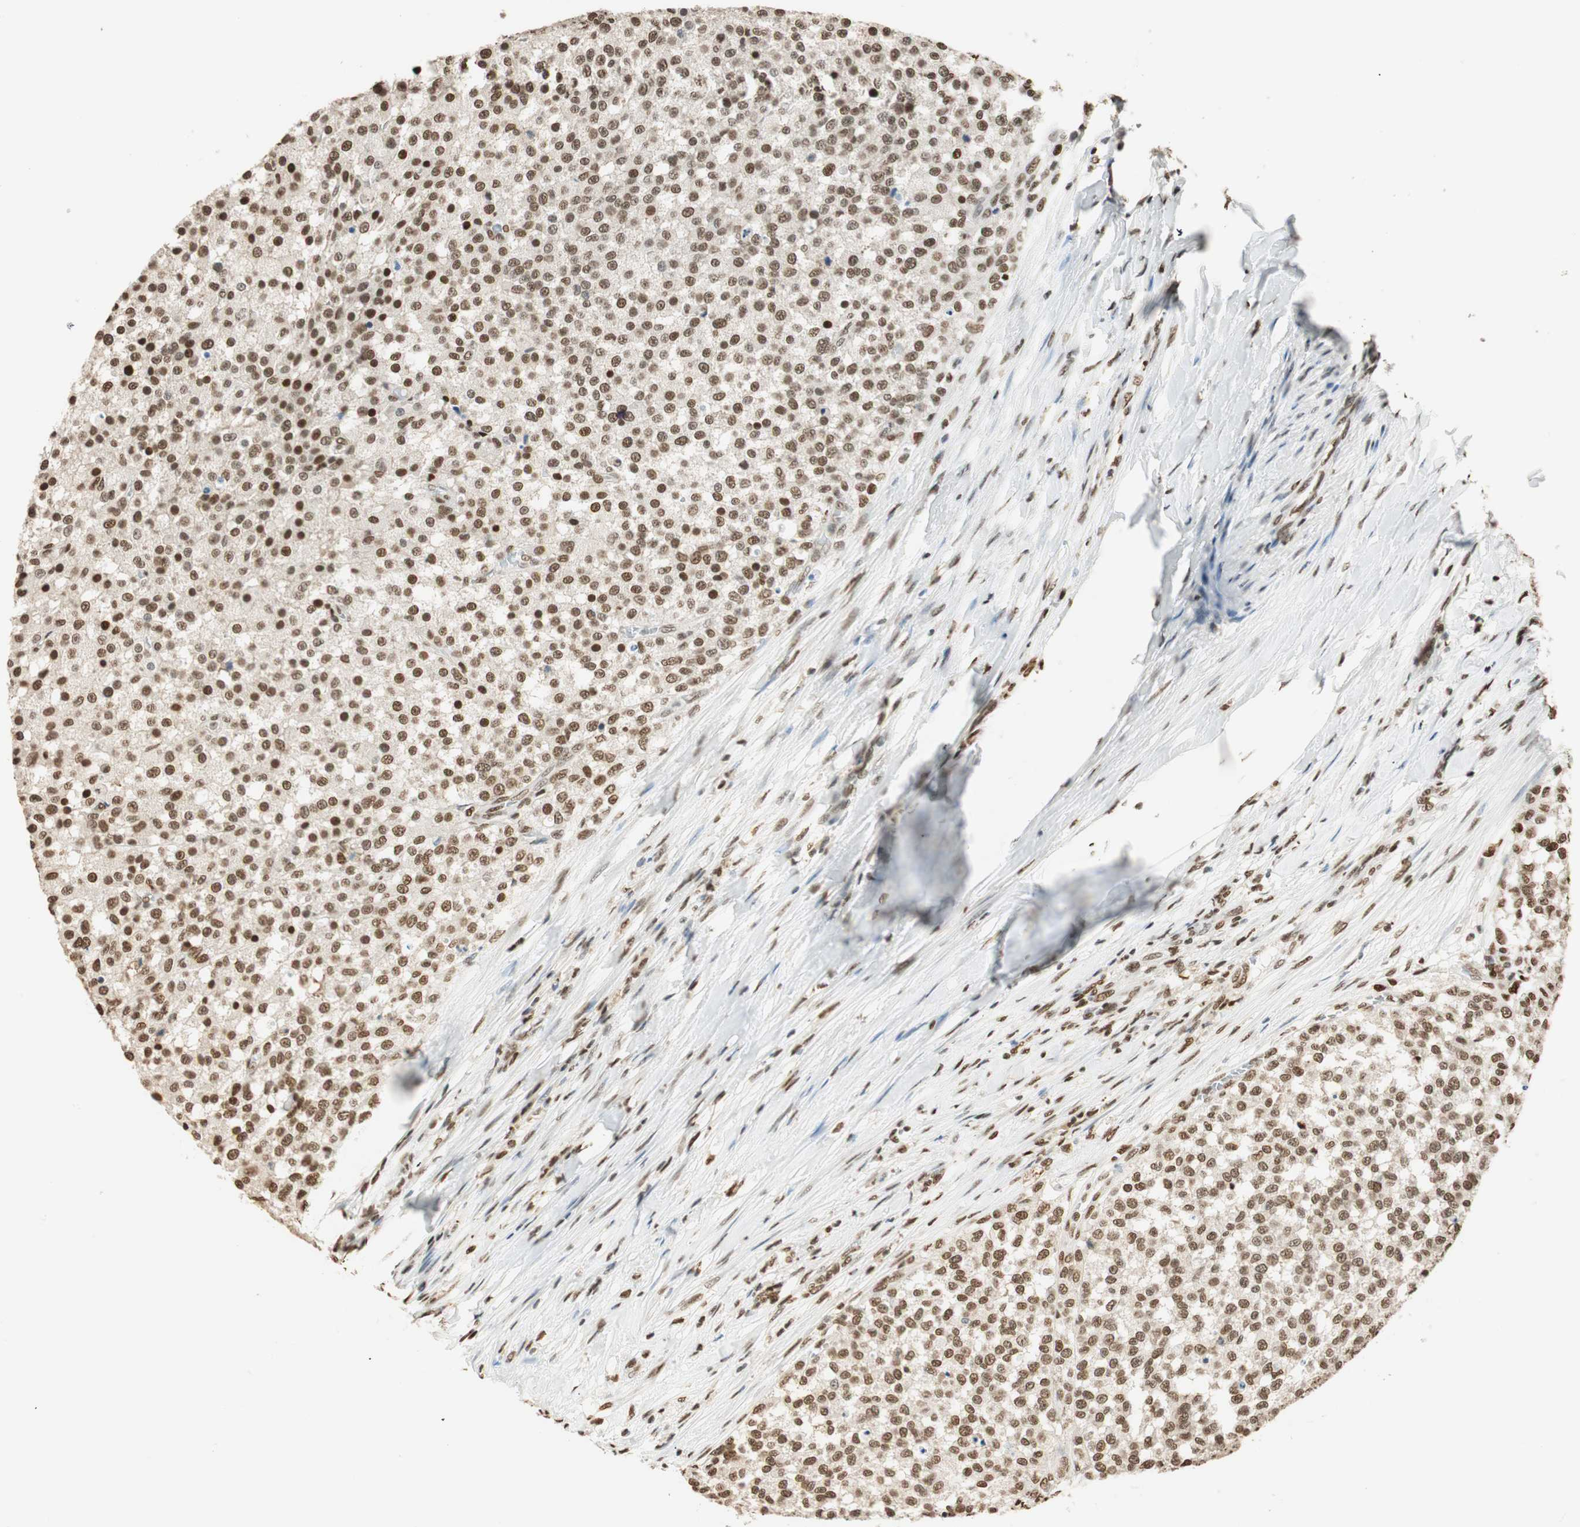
{"staining": {"intensity": "moderate", "quantity": "25%-75%", "location": "cytoplasmic/membranous,nuclear"}, "tissue": "testis cancer", "cell_type": "Tumor cells", "image_type": "cancer", "snomed": [{"axis": "morphology", "description": "Seminoma, NOS"}, {"axis": "topography", "description": "Testis"}], "caption": "About 25%-75% of tumor cells in human testis cancer (seminoma) show moderate cytoplasmic/membranous and nuclear protein staining as visualized by brown immunohistochemical staining.", "gene": "FANCG", "patient": {"sex": "male", "age": 59}}